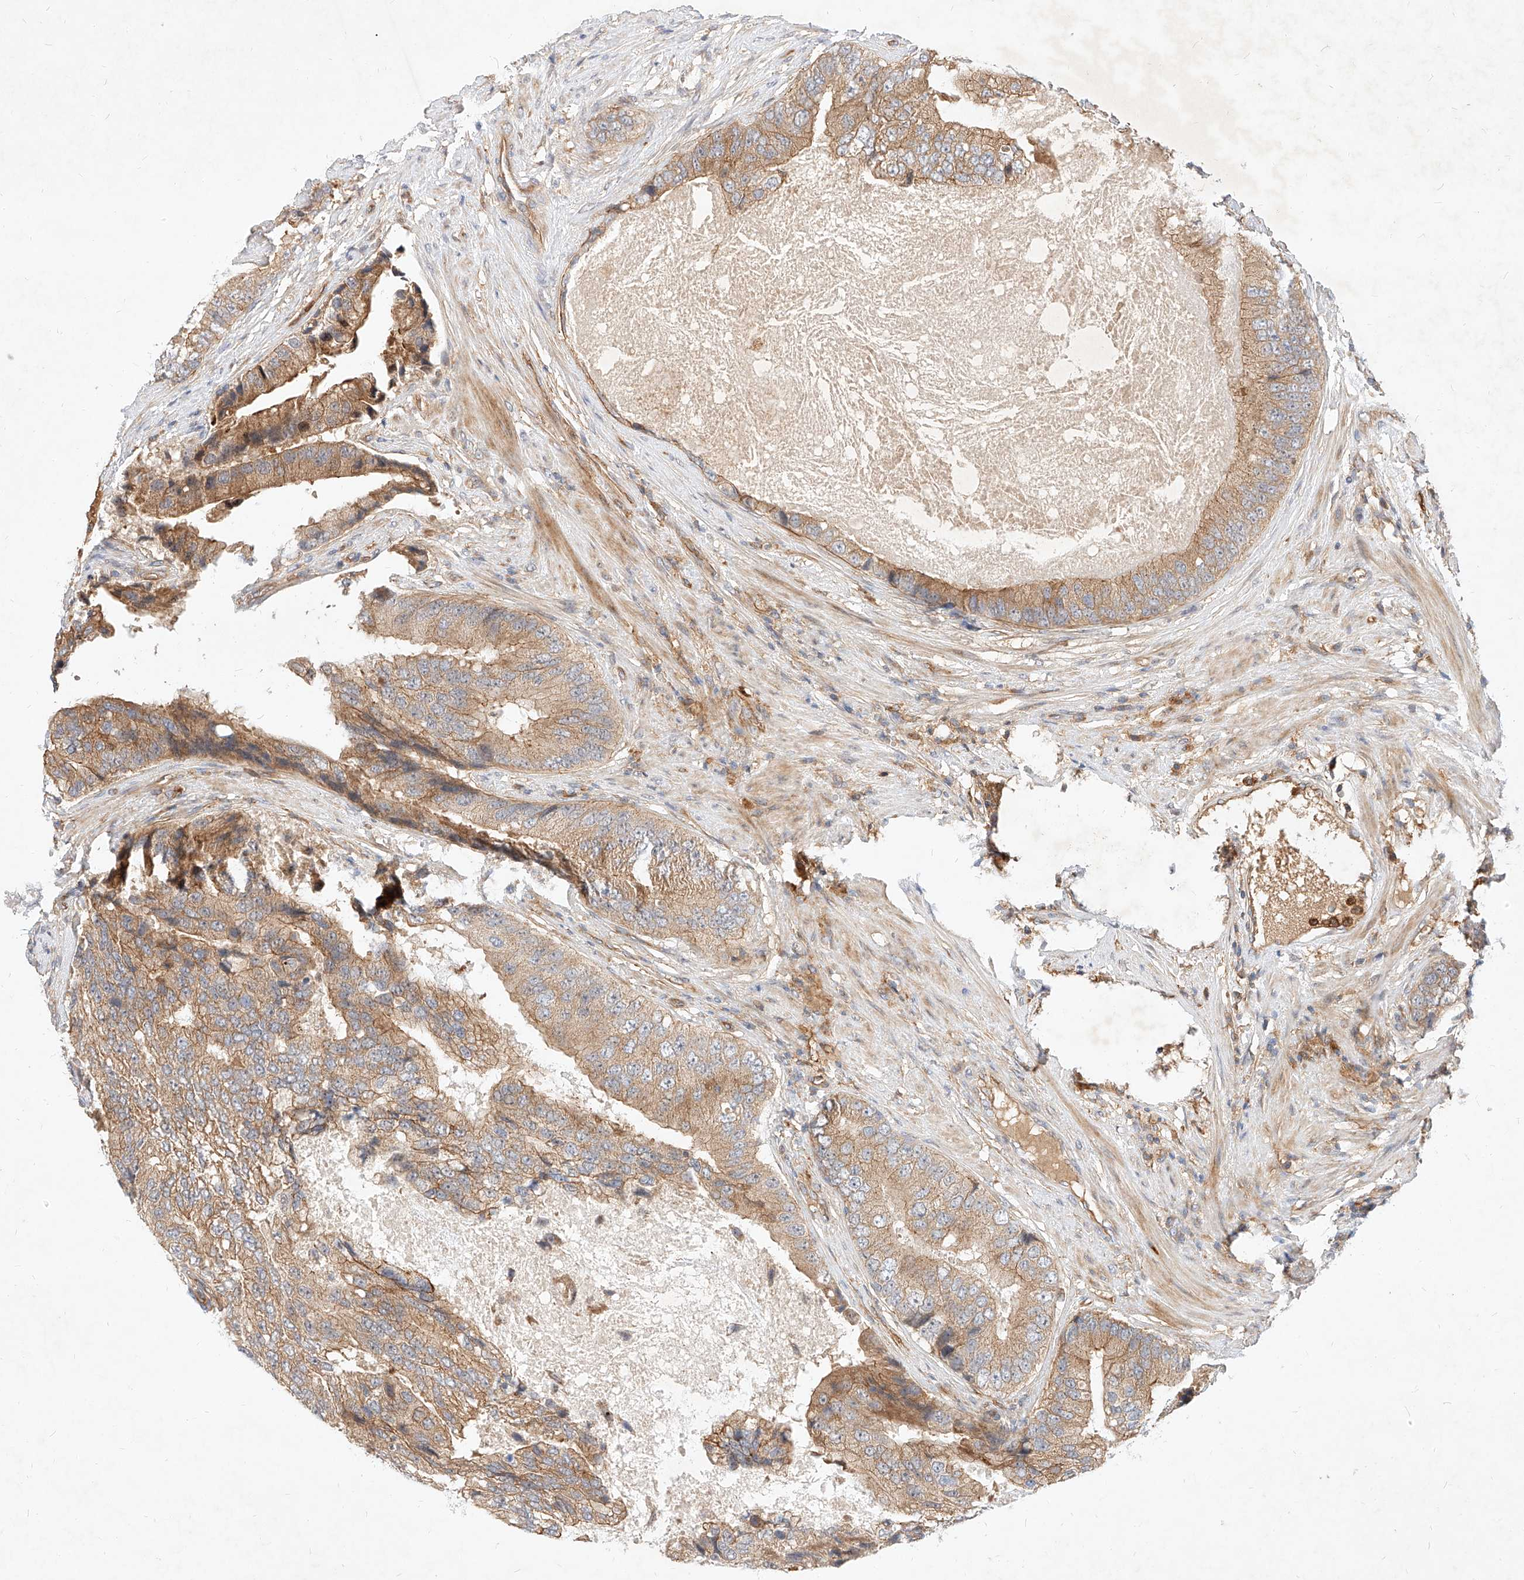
{"staining": {"intensity": "weak", "quantity": ">75%", "location": "cytoplasmic/membranous"}, "tissue": "prostate cancer", "cell_type": "Tumor cells", "image_type": "cancer", "snomed": [{"axis": "morphology", "description": "Adenocarcinoma, High grade"}, {"axis": "topography", "description": "Prostate"}], "caption": "About >75% of tumor cells in high-grade adenocarcinoma (prostate) show weak cytoplasmic/membranous protein positivity as visualized by brown immunohistochemical staining.", "gene": "NFAM1", "patient": {"sex": "male", "age": 70}}